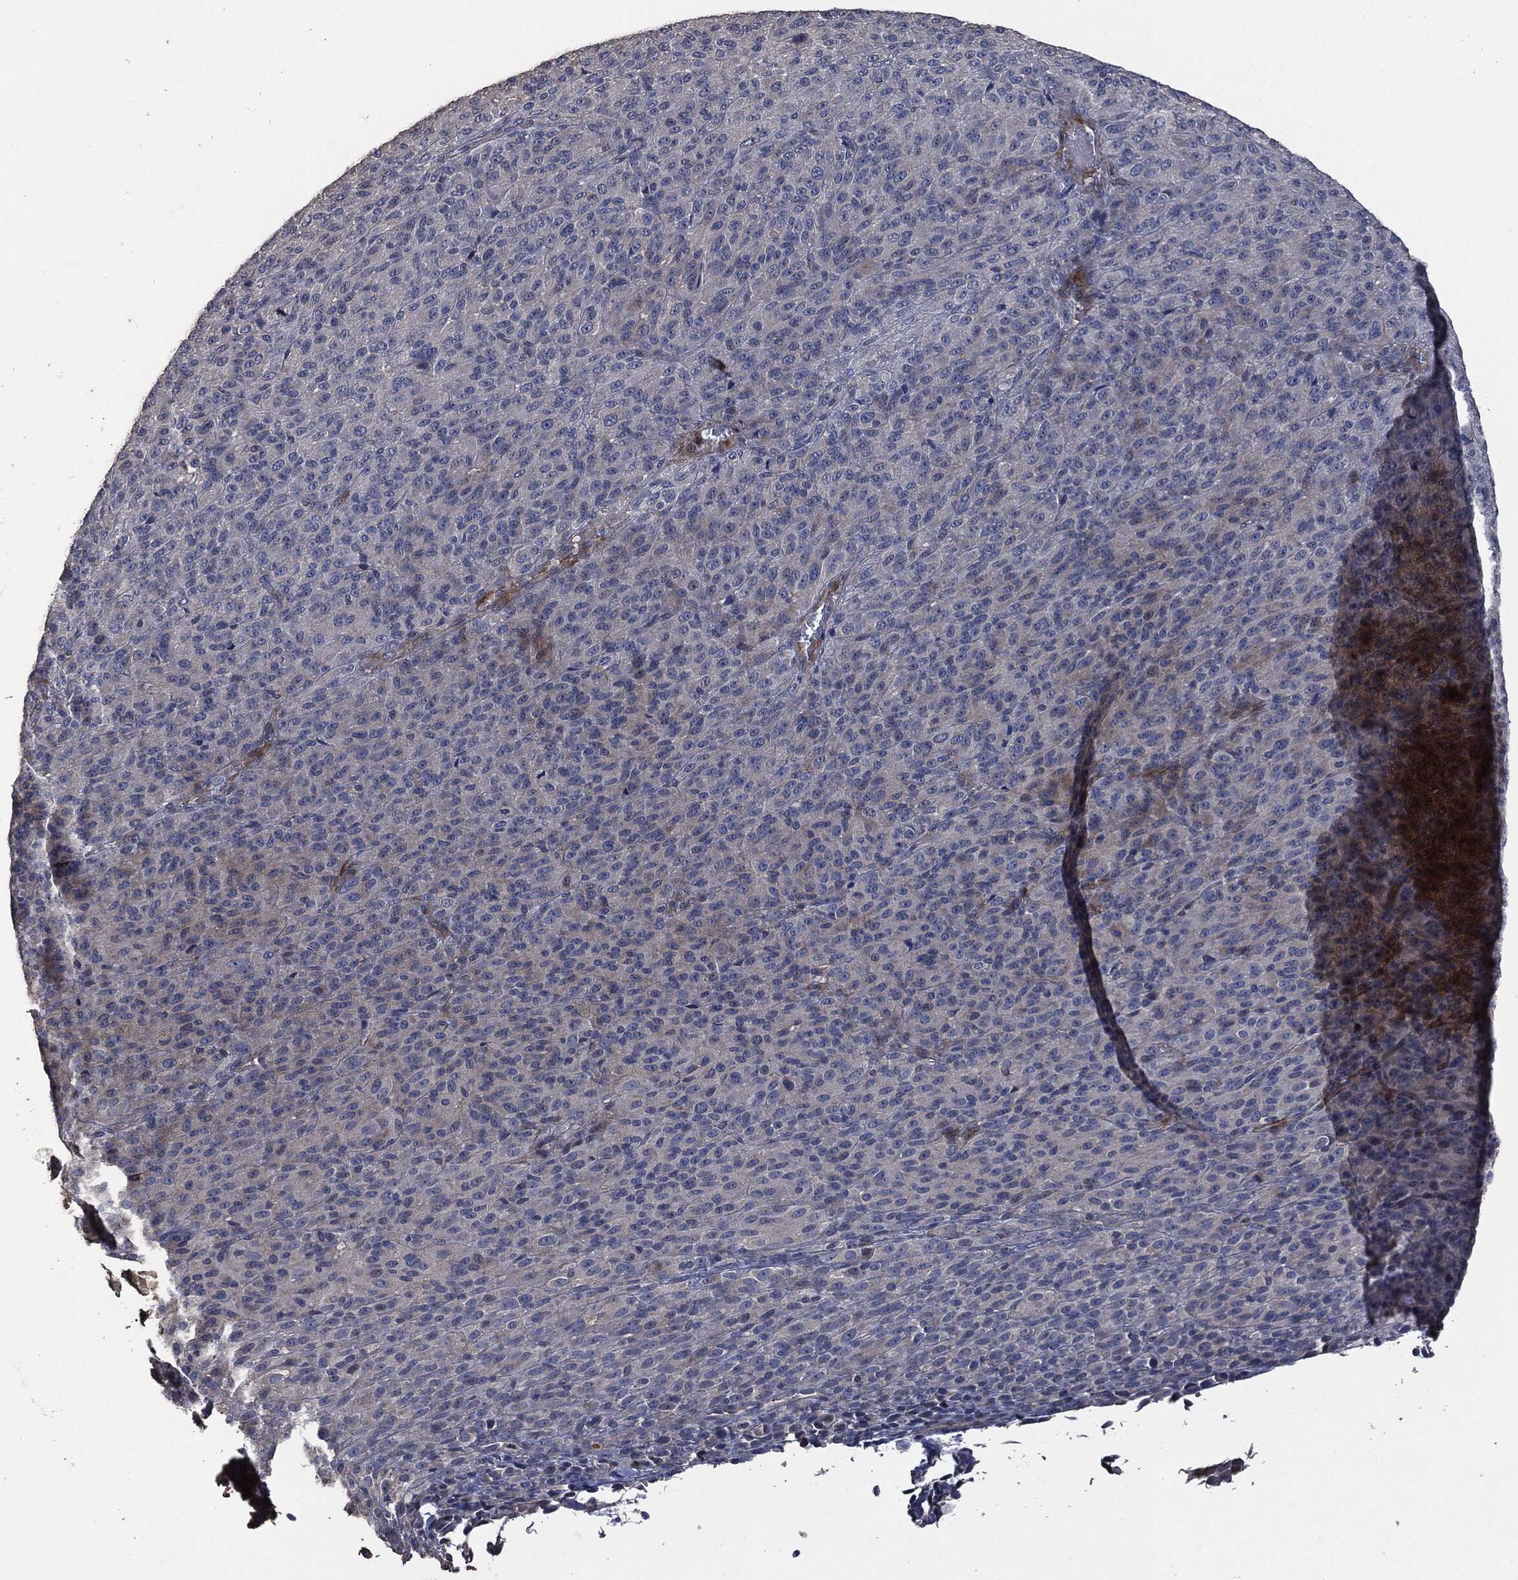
{"staining": {"intensity": "moderate", "quantity": "<25%", "location": "cytoplasmic/membranous"}, "tissue": "melanoma", "cell_type": "Tumor cells", "image_type": "cancer", "snomed": [{"axis": "morphology", "description": "Malignant melanoma, Metastatic site"}, {"axis": "topography", "description": "Brain"}], "caption": "DAB immunohistochemical staining of human melanoma displays moderate cytoplasmic/membranous protein staining in about <25% of tumor cells. (Stains: DAB in brown, nuclei in blue, Microscopy: brightfield microscopy at high magnification).", "gene": "MSLN", "patient": {"sex": "female", "age": 56}}